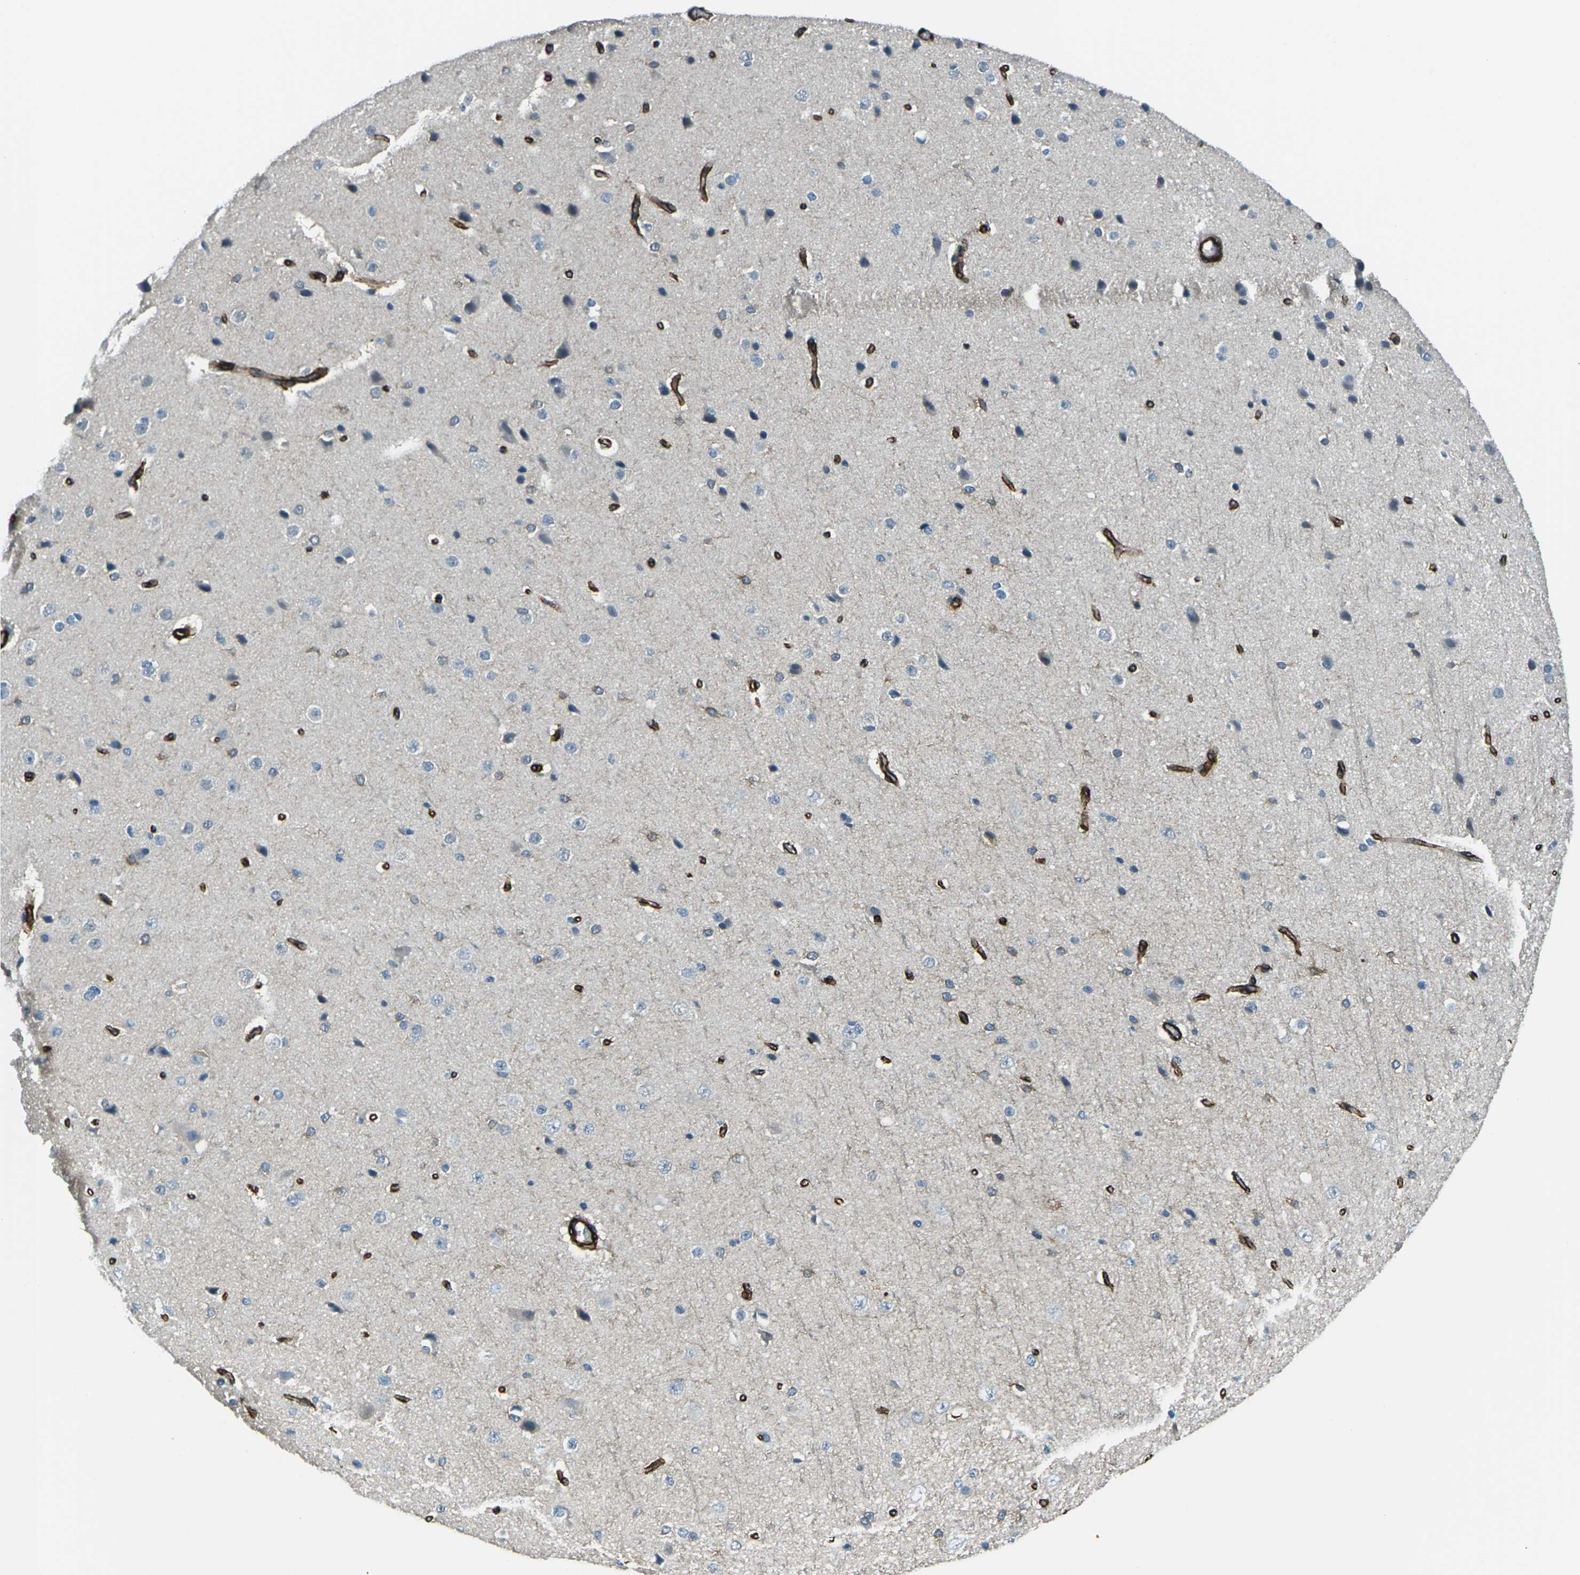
{"staining": {"intensity": "strong", "quantity": ">75%", "location": "cytoplasmic/membranous"}, "tissue": "cerebral cortex", "cell_type": "Endothelial cells", "image_type": "normal", "snomed": [{"axis": "morphology", "description": "Normal tissue, NOS"}, {"axis": "morphology", "description": "Developmental malformation"}, {"axis": "topography", "description": "Cerebral cortex"}], "caption": "DAB immunohistochemical staining of unremarkable cerebral cortex displays strong cytoplasmic/membranous protein expression in approximately >75% of endothelial cells.", "gene": "GRAMD1C", "patient": {"sex": "female", "age": 30}}